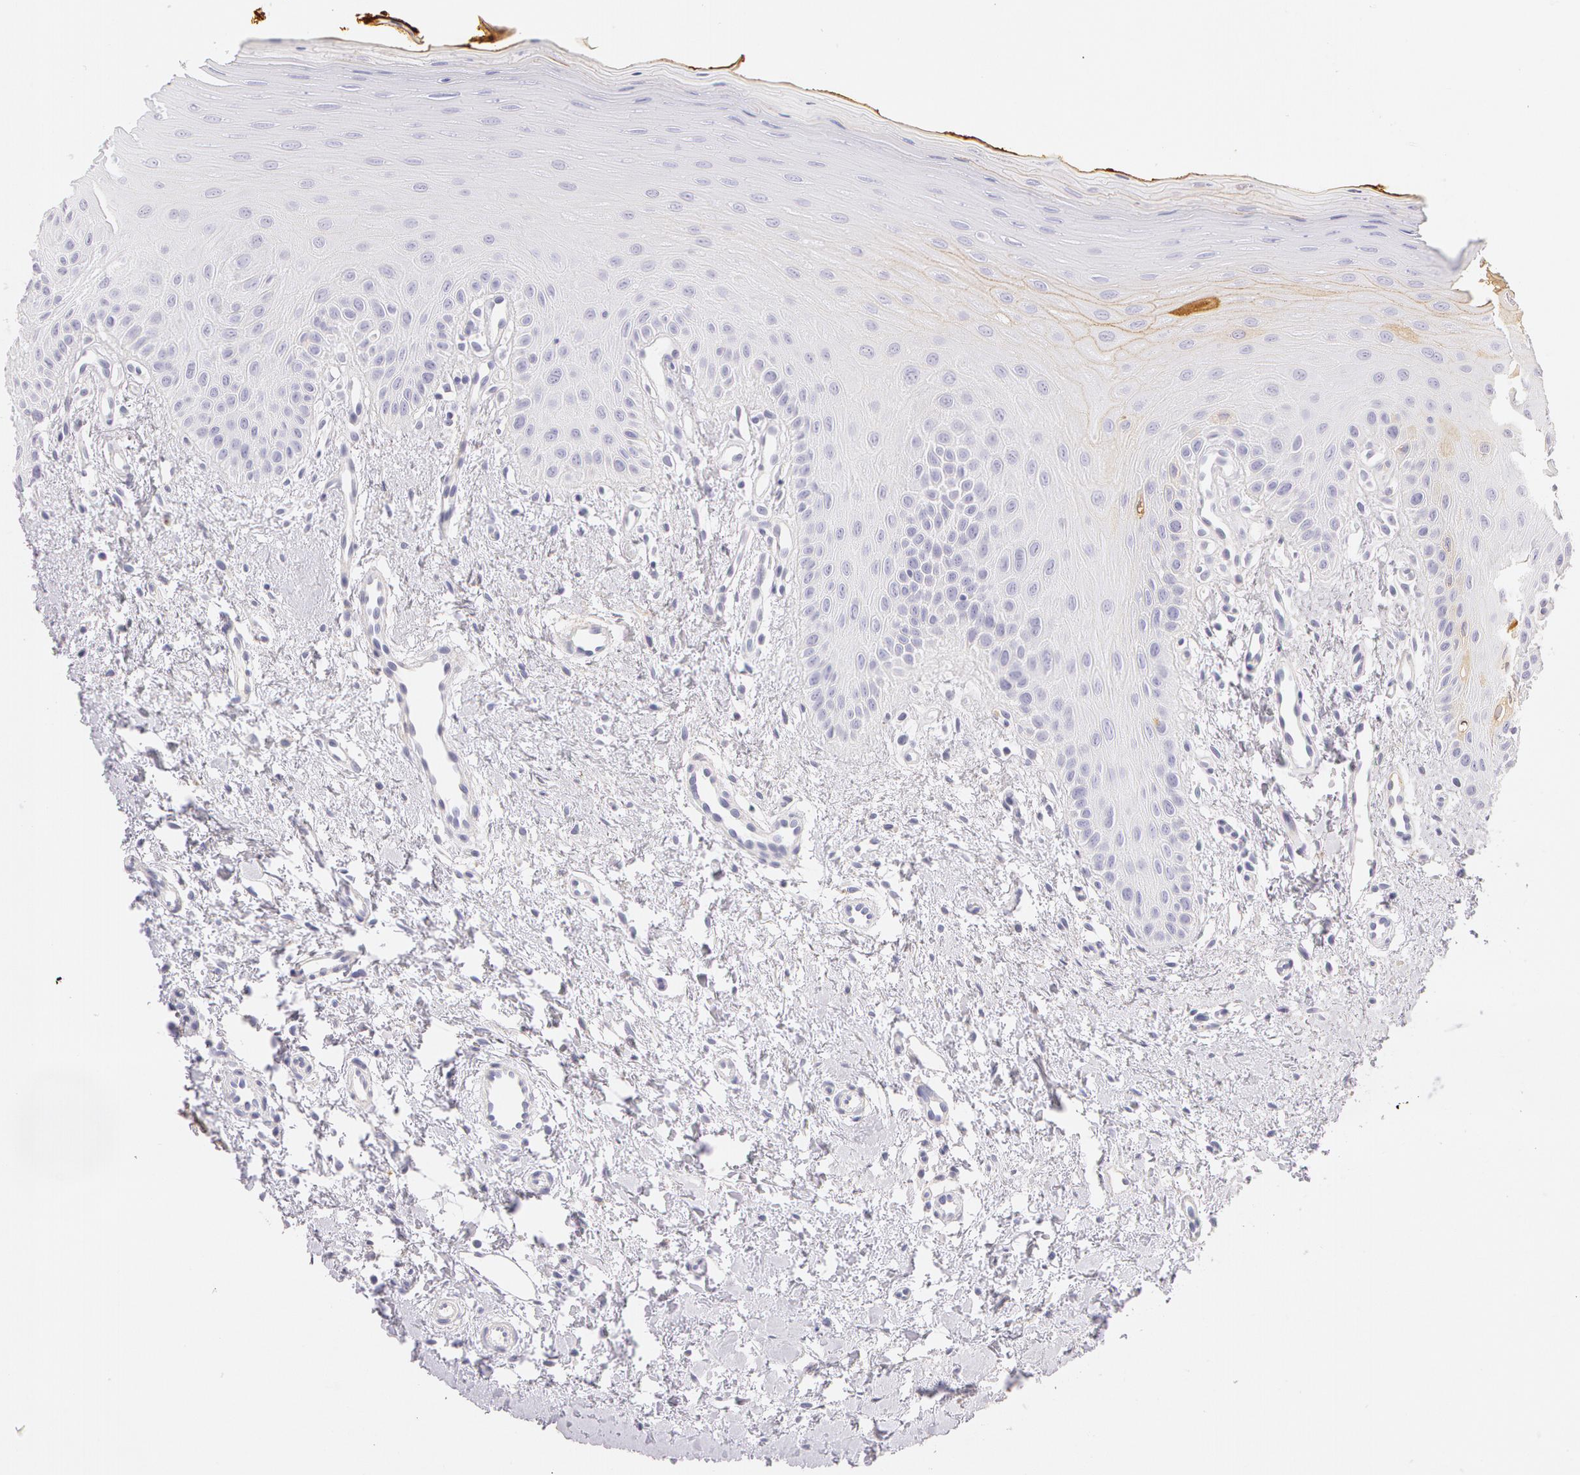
{"staining": {"intensity": "negative", "quantity": "none", "location": "none"}, "tissue": "oral mucosa", "cell_type": "Squamous epithelial cells", "image_type": "normal", "snomed": [{"axis": "morphology", "description": "Normal tissue, NOS"}, {"axis": "topography", "description": "Oral tissue"}], "caption": "A histopathology image of human oral mucosa is negative for staining in squamous epithelial cells. (DAB immunohistochemistry, high magnification).", "gene": "AHSG", "patient": {"sex": "female", "age": 23}}